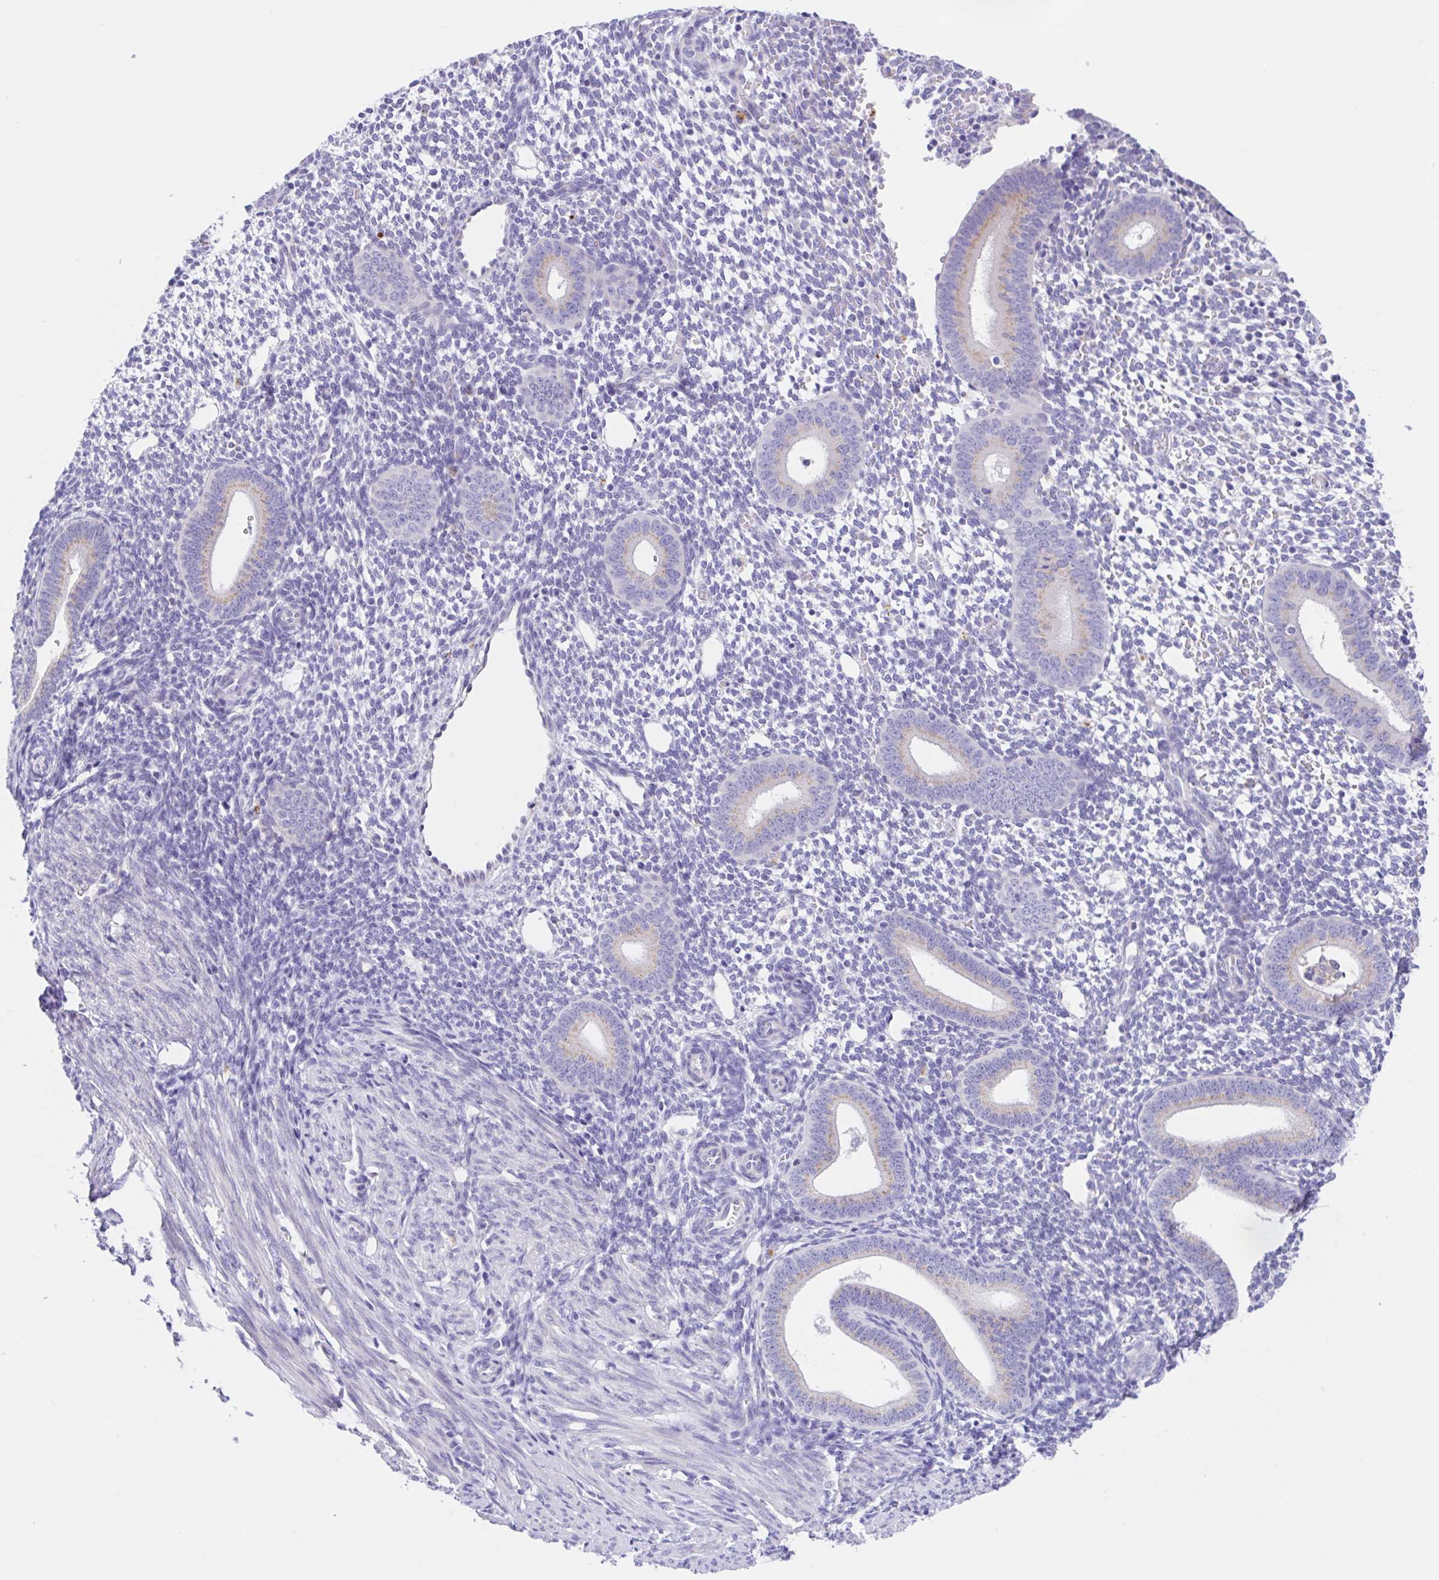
{"staining": {"intensity": "negative", "quantity": "none", "location": "none"}, "tissue": "endometrium", "cell_type": "Cells in endometrial stroma", "image_type": "normal", "snomed": [{"axis": "morphology", "description": "Normal tissue, NOS"}, {"axis": "topography", "description": "Endometrium"}], "caption": "IHC image of normal endometrium stained for a protein (brown), which displays no expression in cells in endometrial stroma.", "gene": "SCG3", "patient": {"sex": "female", "age": 40}}